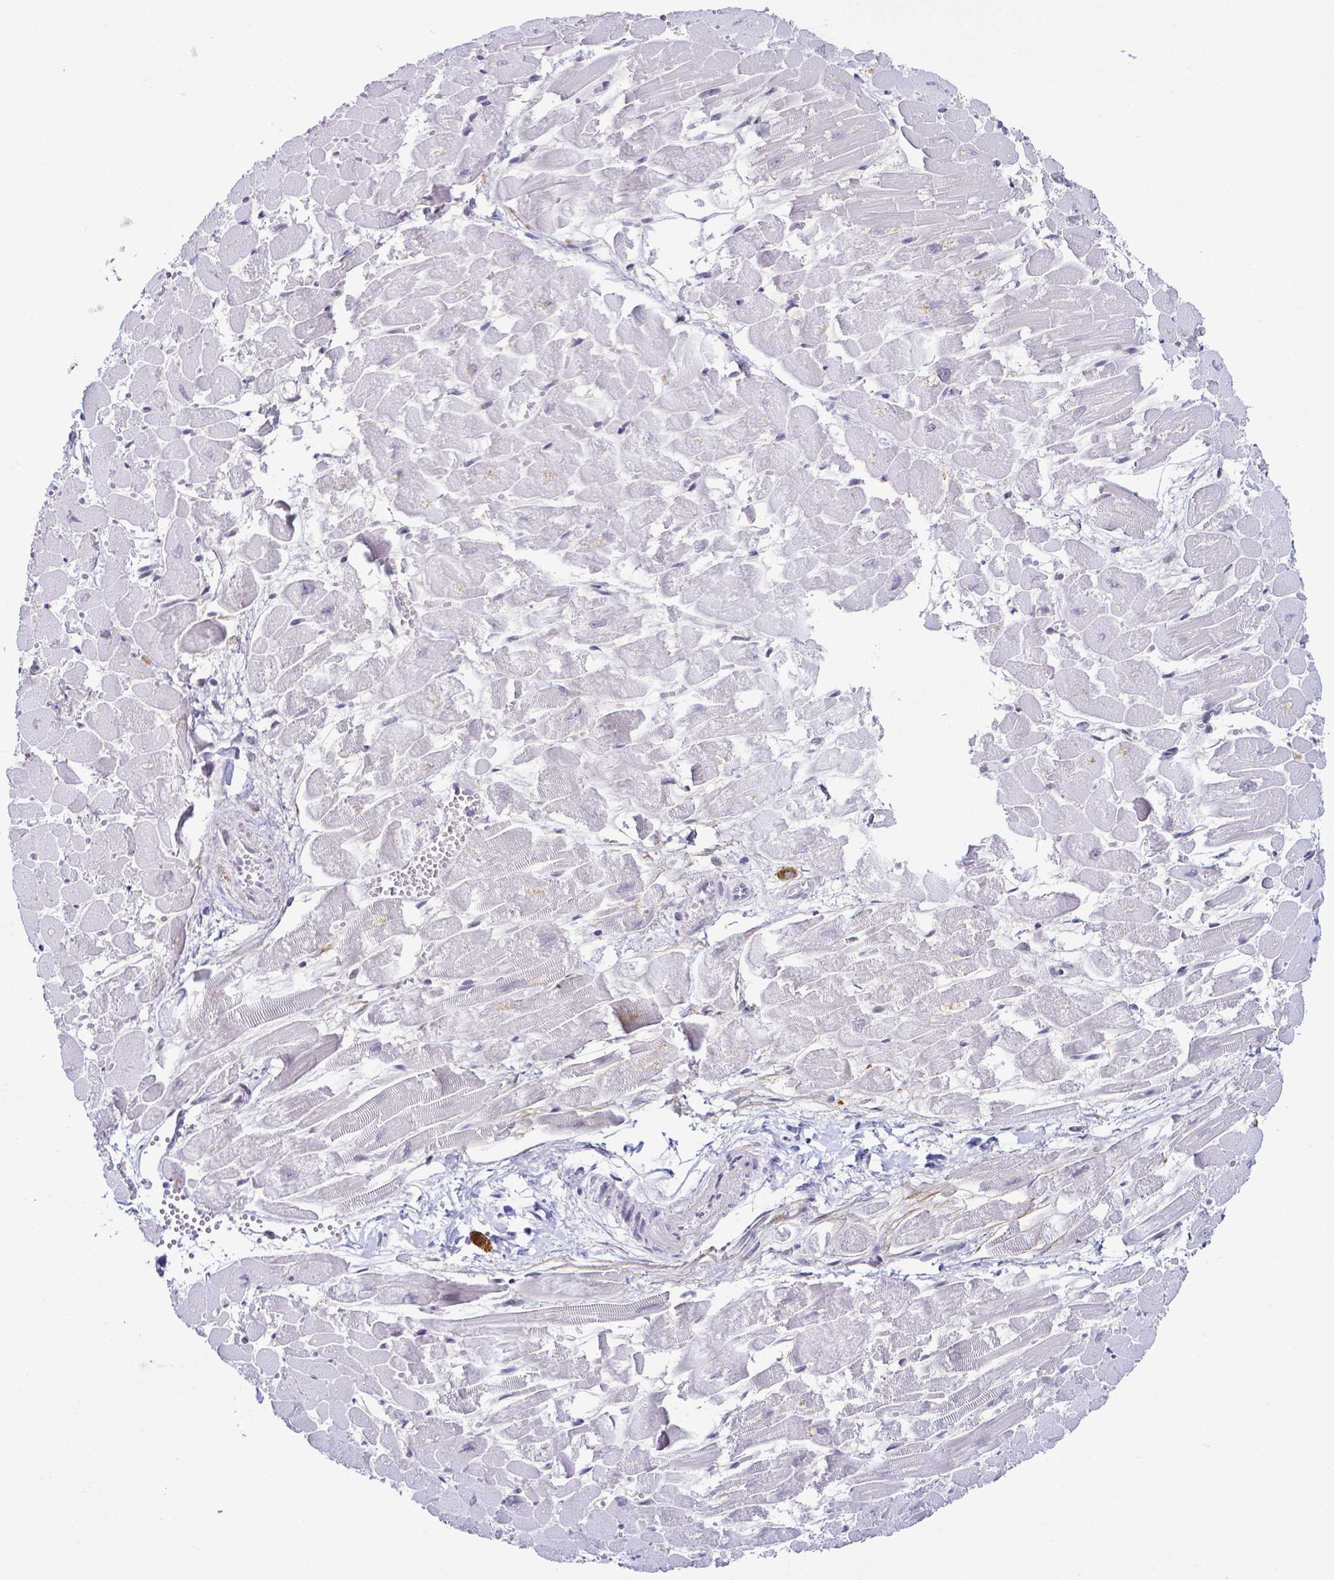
{"staining": {"intensity": "weak", "quantity": "<25%", "location": "nuclear"}, "tissue": "heart muscle", "cell_type": "Cardiomyocytes", "image_type": "normal", "snomed": [{"axis": "morphology", "description": "Normal tissue, NOS"}, {"axis": "topography", "description": "Heart"}], "caption": "IHC photomicrograph of benign human heart muscle stained for a protein (brown), which reveals no staining in cardiomyocytes. The staining is performed using DAB brown chromogen with nuclei counter-stained in using hematoxylin.", "gene": "FAM83G", "patient": {"sex": "female", "age": 52}}